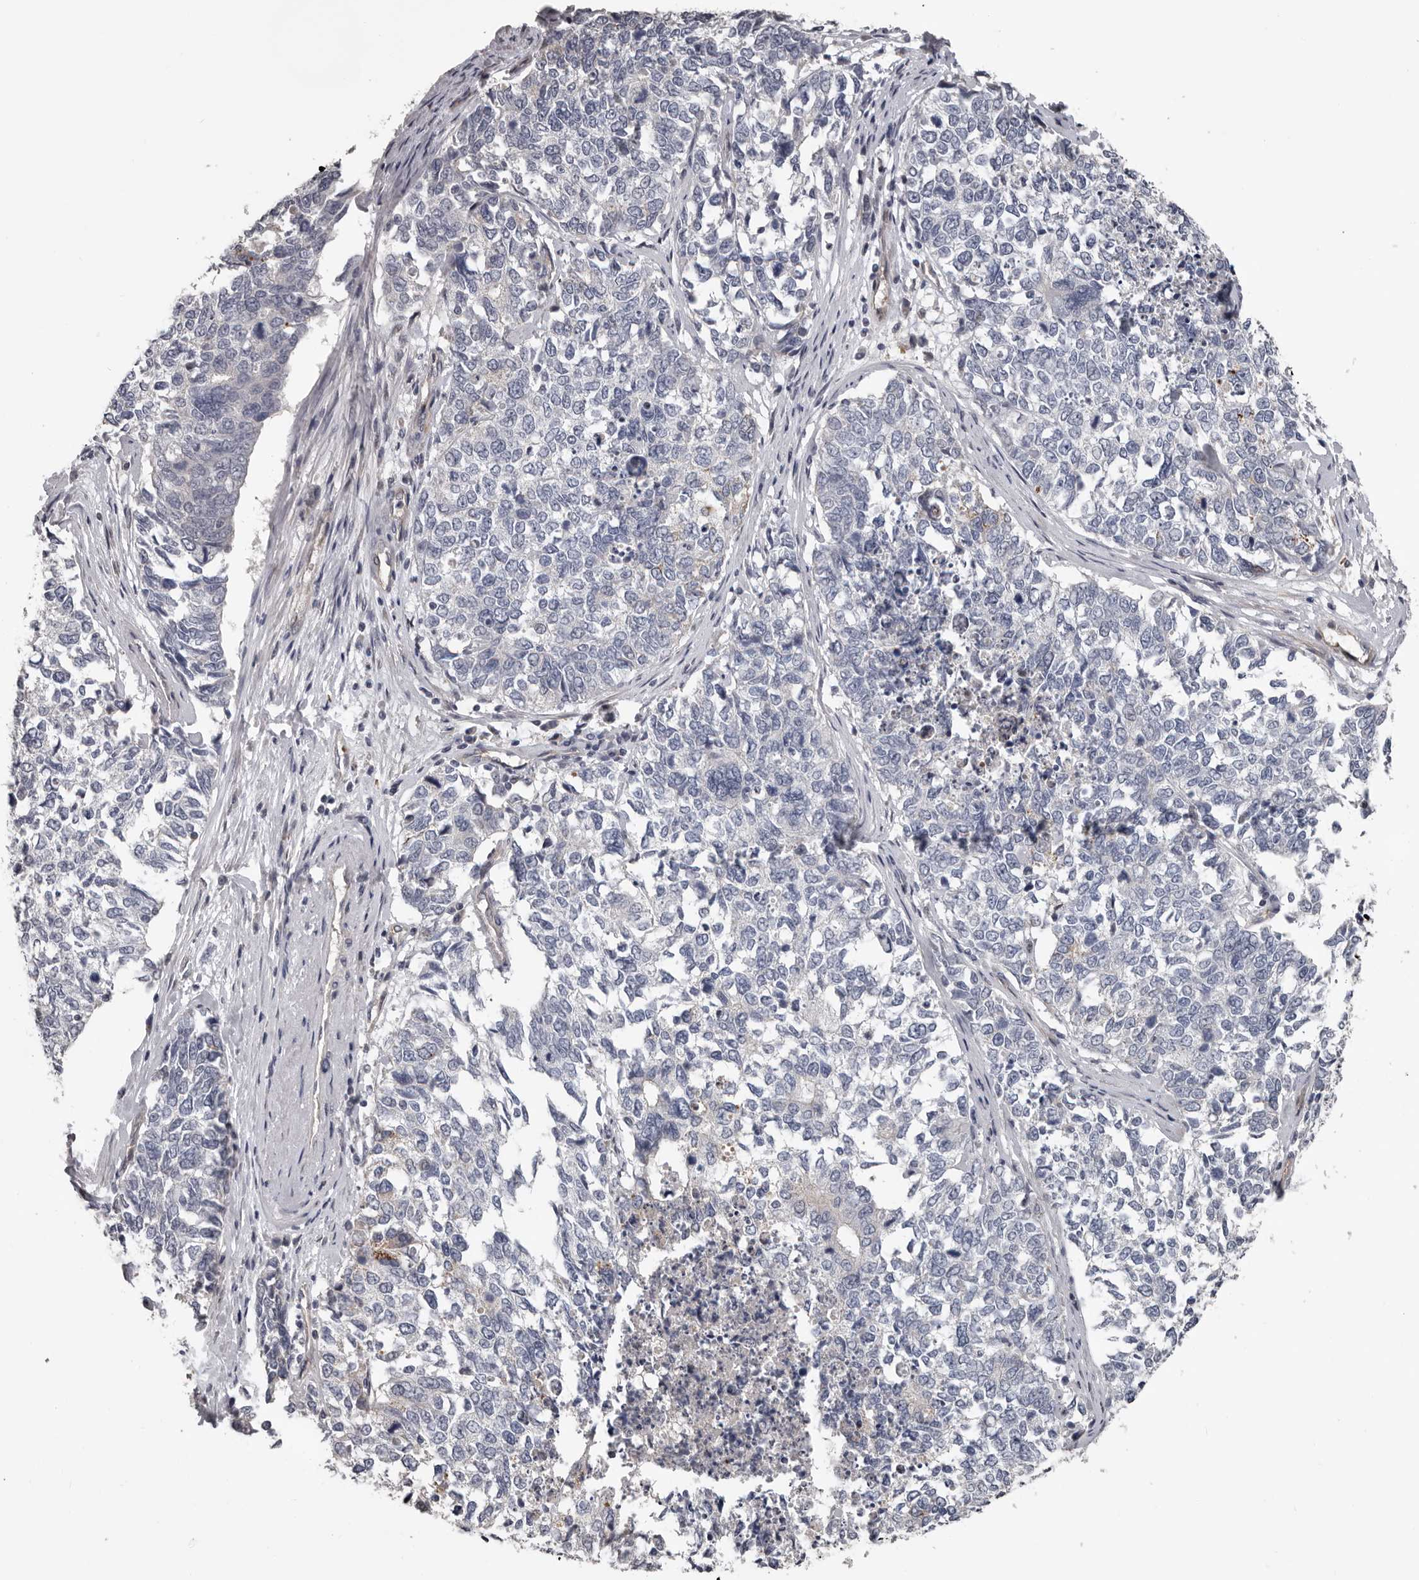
{"staining": {"intensity": "negative", "quantity": "none", "location": "none"}, "tissue": "cervical cancer", "cell_type": "Tumor cells", "image_type": "cancer", "snomed": [{"axis": "morphology", "description": "Squamous cell carcinoma, NOS"}, {"axis": "topography", "description": "Cervix"}], "caption": "There is no significant expression in tumor cells of cervical cancer (squamous cell carcinoma).", "gene": "RNF217", "patient": {"sex": "female", "age": 63}}